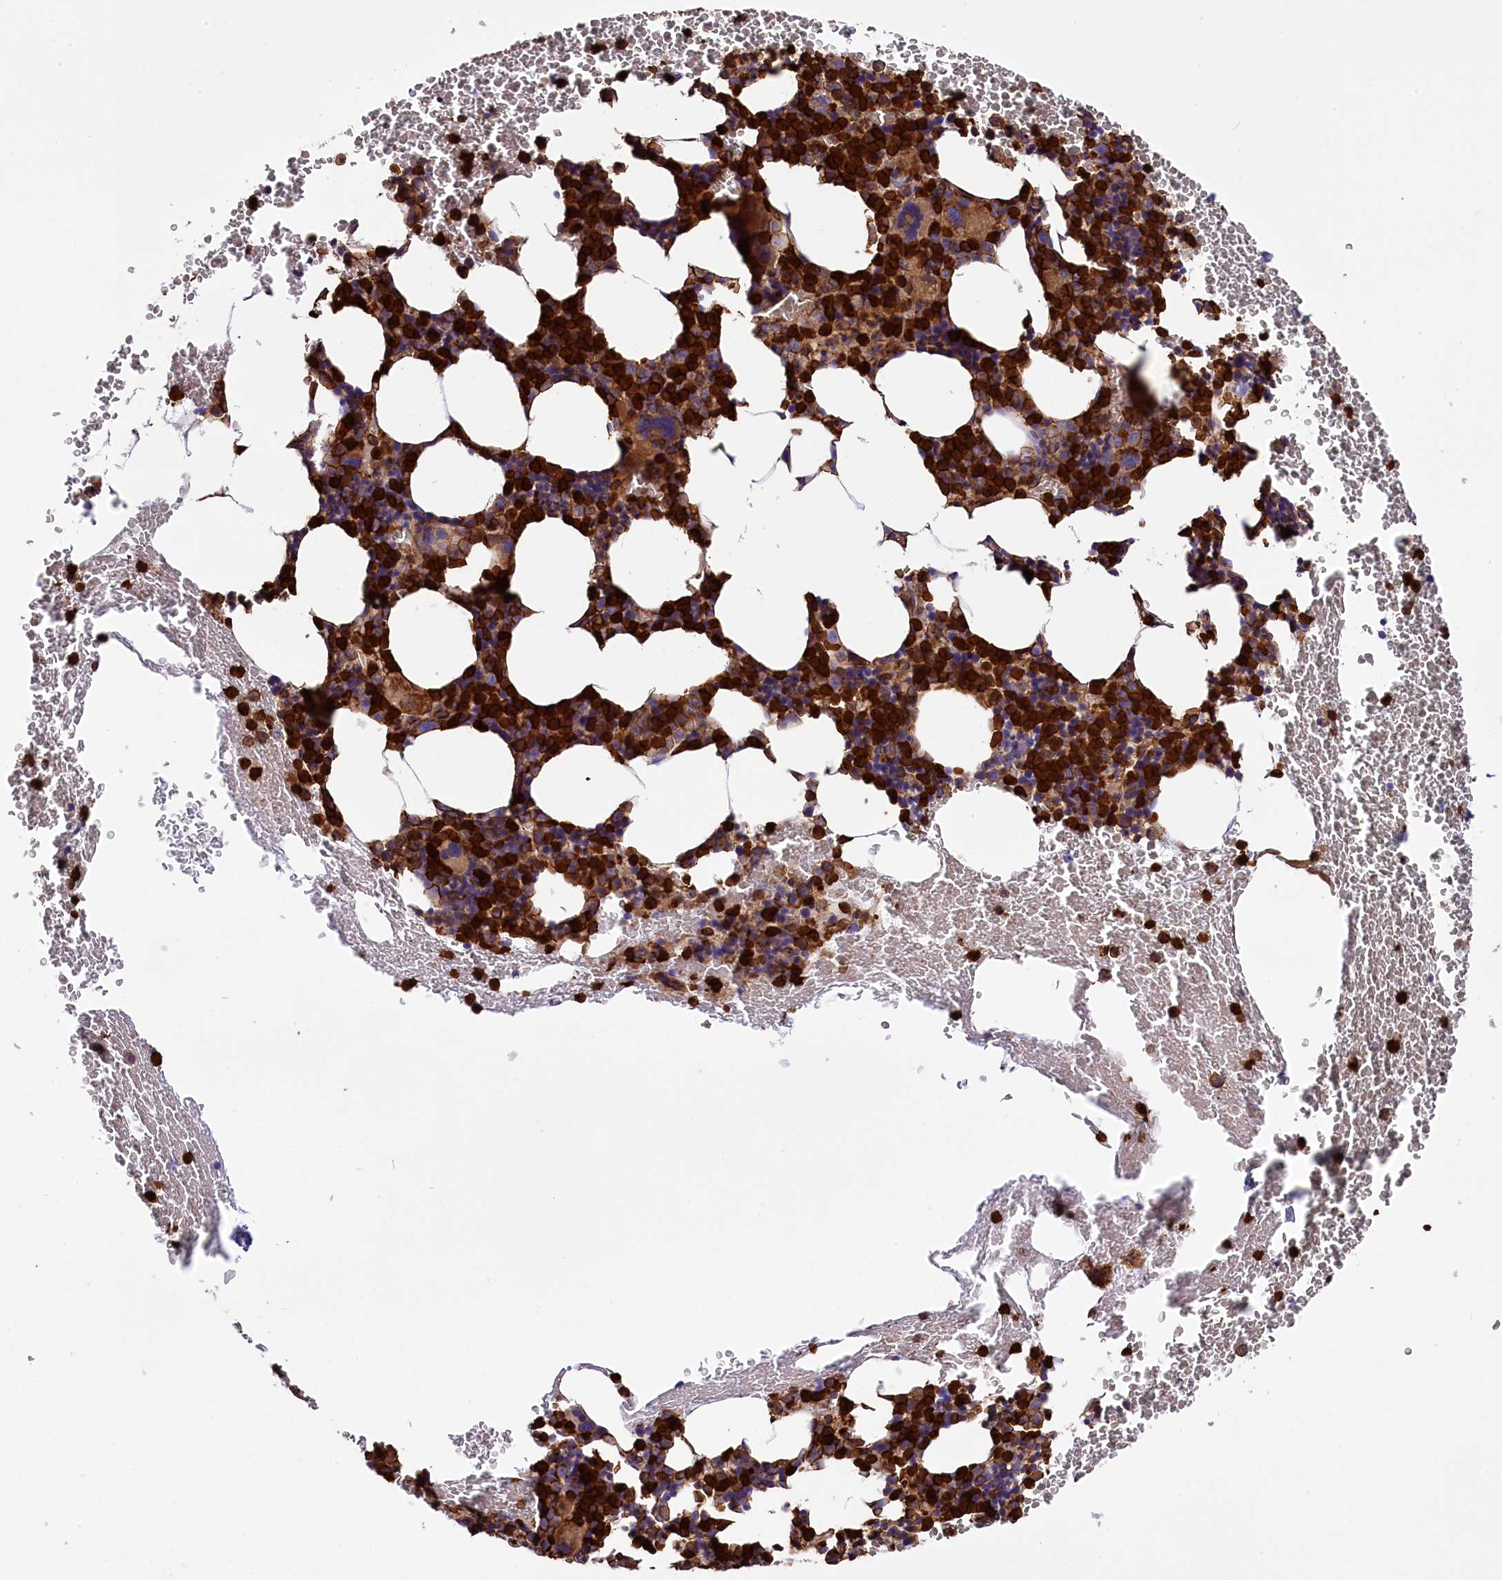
{"staining": {"intensity": "strong", "quantity": "25%-75%", "location": "cytoplasmic/membranous,nuclear"}, "tissue": "bone marrow", "cell_type": "Hematopoietic cells", "image_type": "normal", "snomed": [{"axis": "morphology", "description": "Normal tissue, NOS"}, {"axis": "topography", "description": "Bone marrow"}], "caption": "Immunohistochemical staining of benign human bone marrow reveals 25%-75% levels of strong cytoplasmic/membranous,nuclear protein staining in about 25%-75% of hematopoietic cells. (DAB IHC with brightfield microscopy, high magnification).", "gene": "CD99L2", "patient": {"sex": "male", "age": 75}}